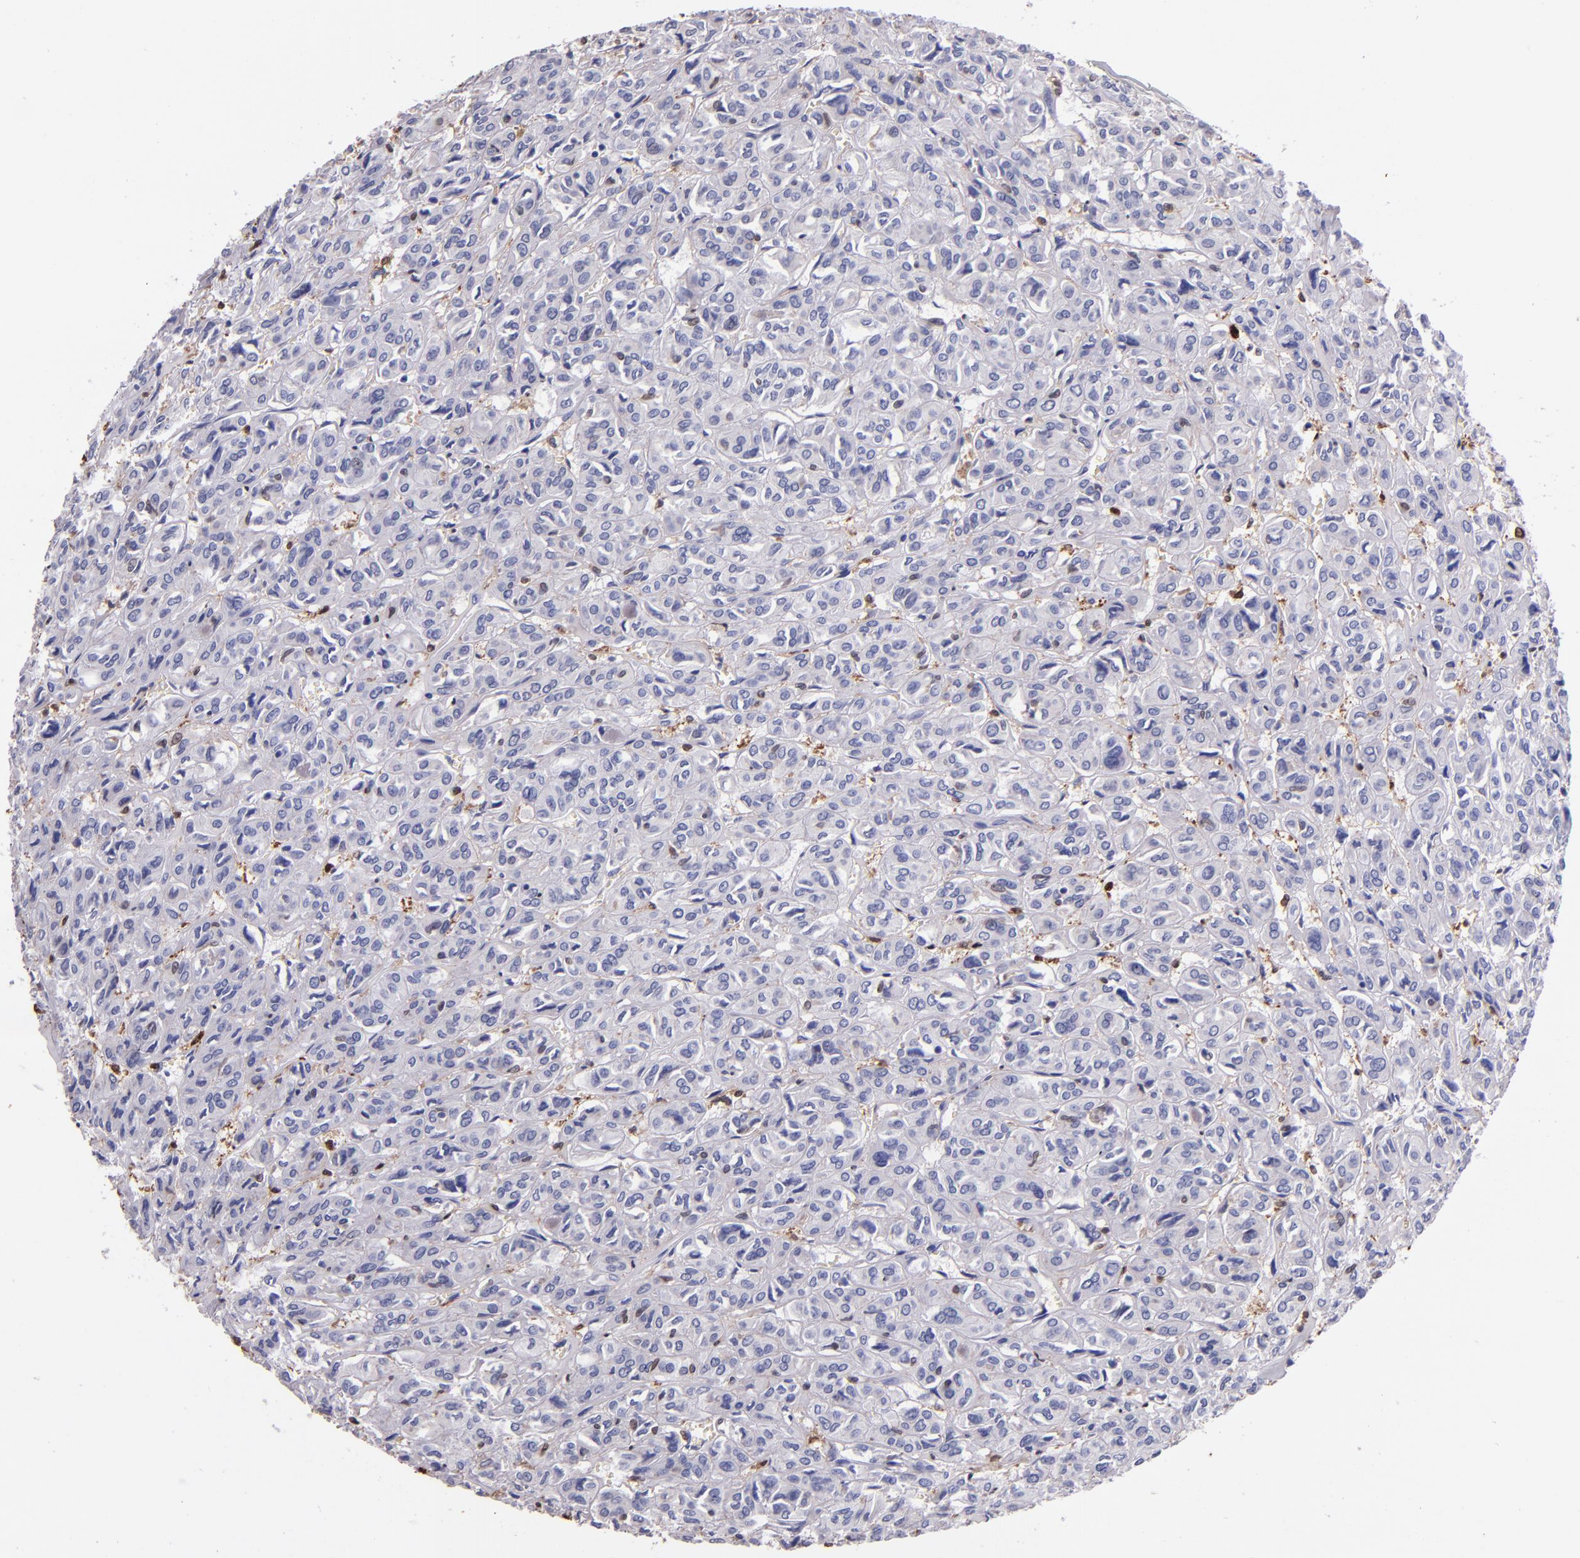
{"staining": {"intensity": "negative", "quantity": "none", "location": "none"}, "tissue": "thyroid cancer", "cell_type": "Tumor cells", "image_type": "cancer", "snomed": [{"axis": "morphology", "description": "Follicular adenoma carcinoma, NOS"}, {"axis": "topography", "description": "Thyroid gland"}], "caption": "Immunohistochemical staining of human thyroid cancer demonstrates no significant staining in tumor cells.", "gene": "F13A1", "patient": {"sex": "female", "age": 71}}